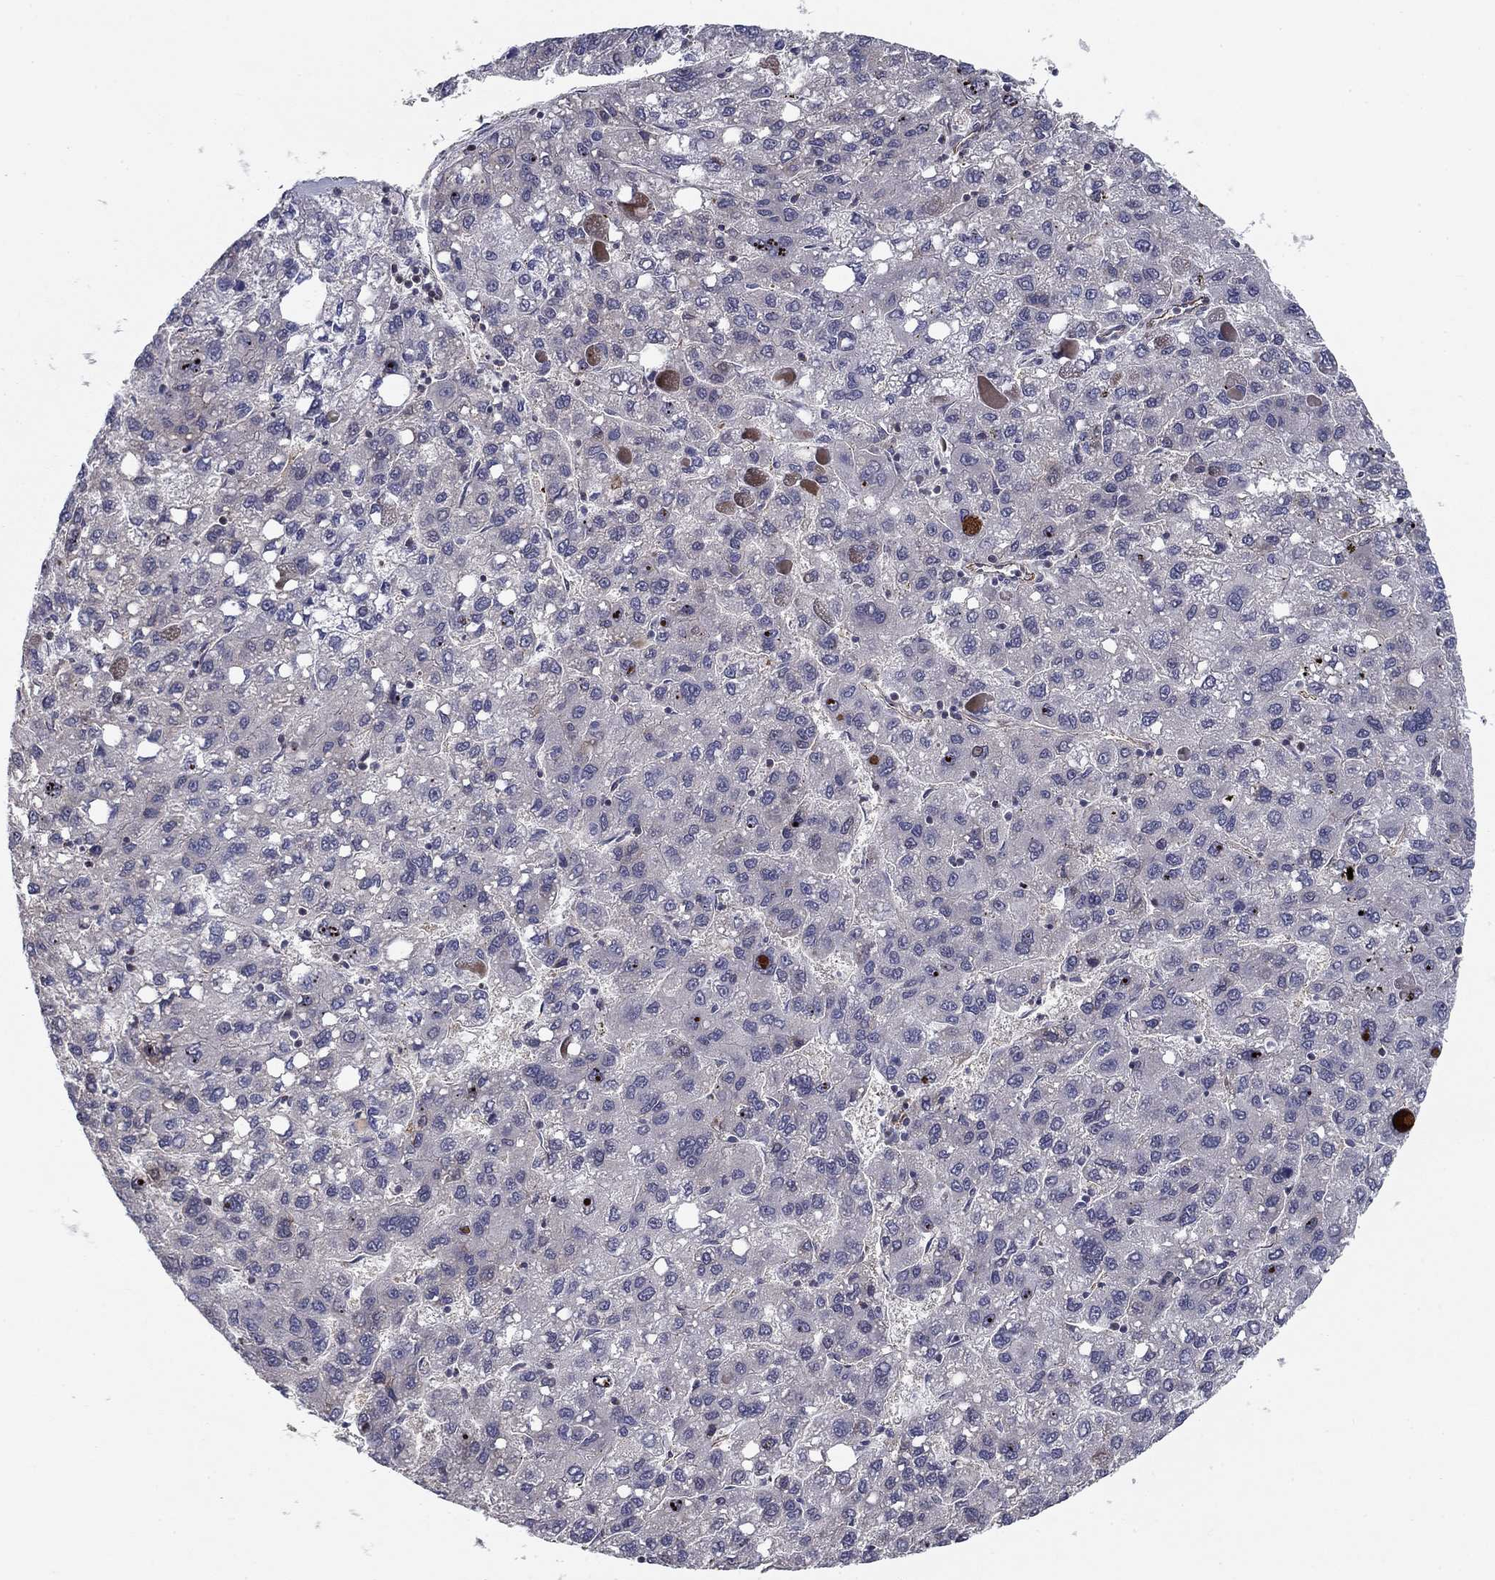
{"staining": {"intensity": "negative", "quantity": "none", "location": "none"}, "tissue": "liver cancer", "cell_type": "Tumor cells", "image_type": "cancer", "snomed": [{"axis": "morphology", "description": "Carcinoma, Hepatocellular, NOS"}, {"axis": "topography", "description": "Liver"}], "caption": "Image shows no significant protein positivity in tumor cells of liver cancer. (DAB immunohistochemistry (IHC) with hematoxylin counter stain).", "gene": "CLSTN1", "patient": {"sex": "female", "age": 82}}